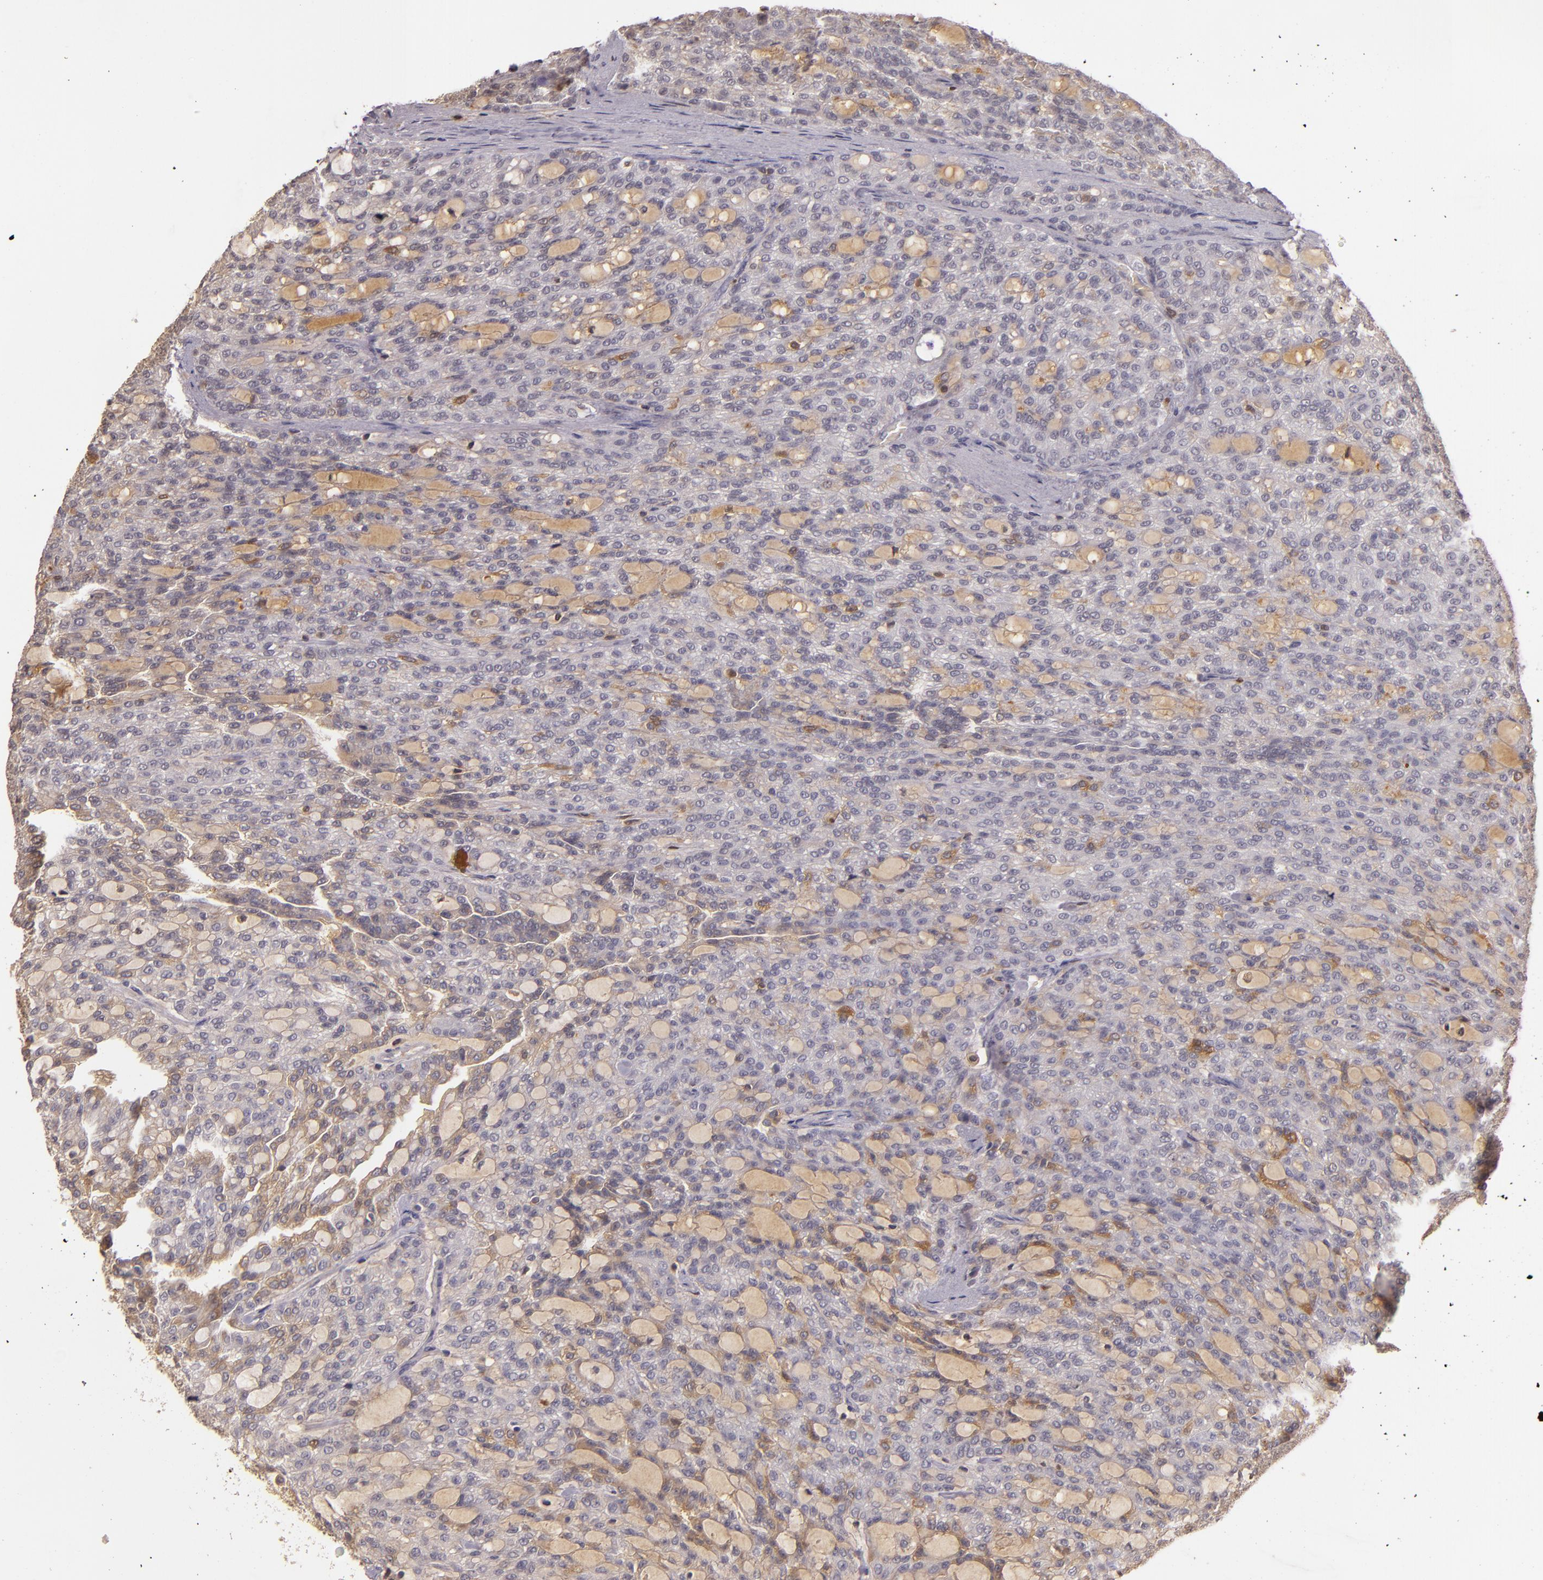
{"staining": {"intensity": "moderate", "quantity": "<25%", "location": "cytoplasmic/membranous"}, "tissue": "renal cancer", "cell_type": "Tumor cells", "image_type": "cancer", "snomed": [{"axis": "morphology", "description": "Adenocarcinoma, NOS"}, {"axis": "topography", "description": "Kidney"}], "caption": "Immunohistochemical staining of renal cancer (adenocarcinoma) shows low levels of moderate cytoplasmic/membranous protein expression in about <25% of tumor cells.", "gene": "LRG1", "patient": {"sex": "male", "age": 63}}